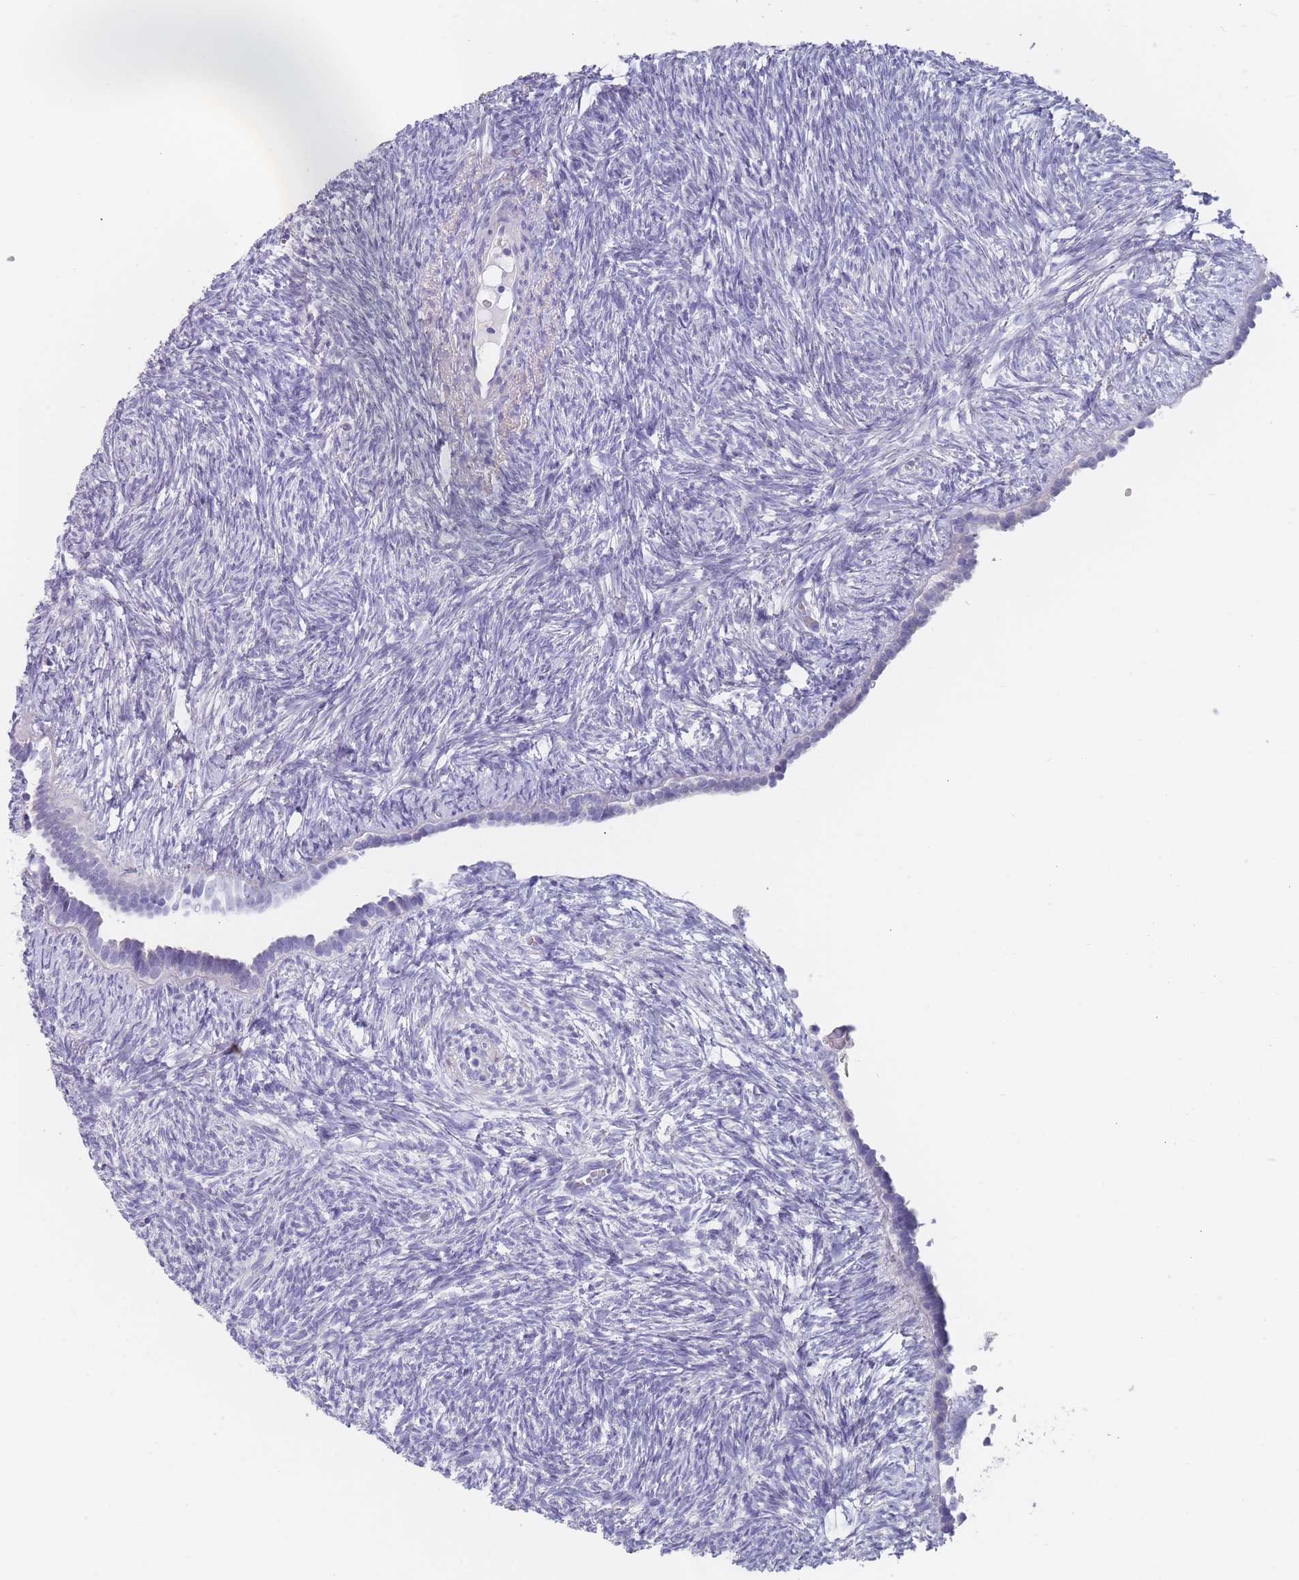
{"staining": {"intensity": "negative", "quantity": "none", "location": "none"}, "tissue": "ovary", "cell_type": "Follicle cells", "image_type": "normal", "snomed": [{"axis": "morphology", "description": "Normal tissue, NOS"}, {"axis": "topography", "description": "Ovary"}], "caption": "Follicle cells are negative for protein expression in benign human ovary. (DAB (3,3'-diaminobenzidine) IHC, high magnification).", "gene": "PIGU", "patient": {"sex": "female", "age": 51}}